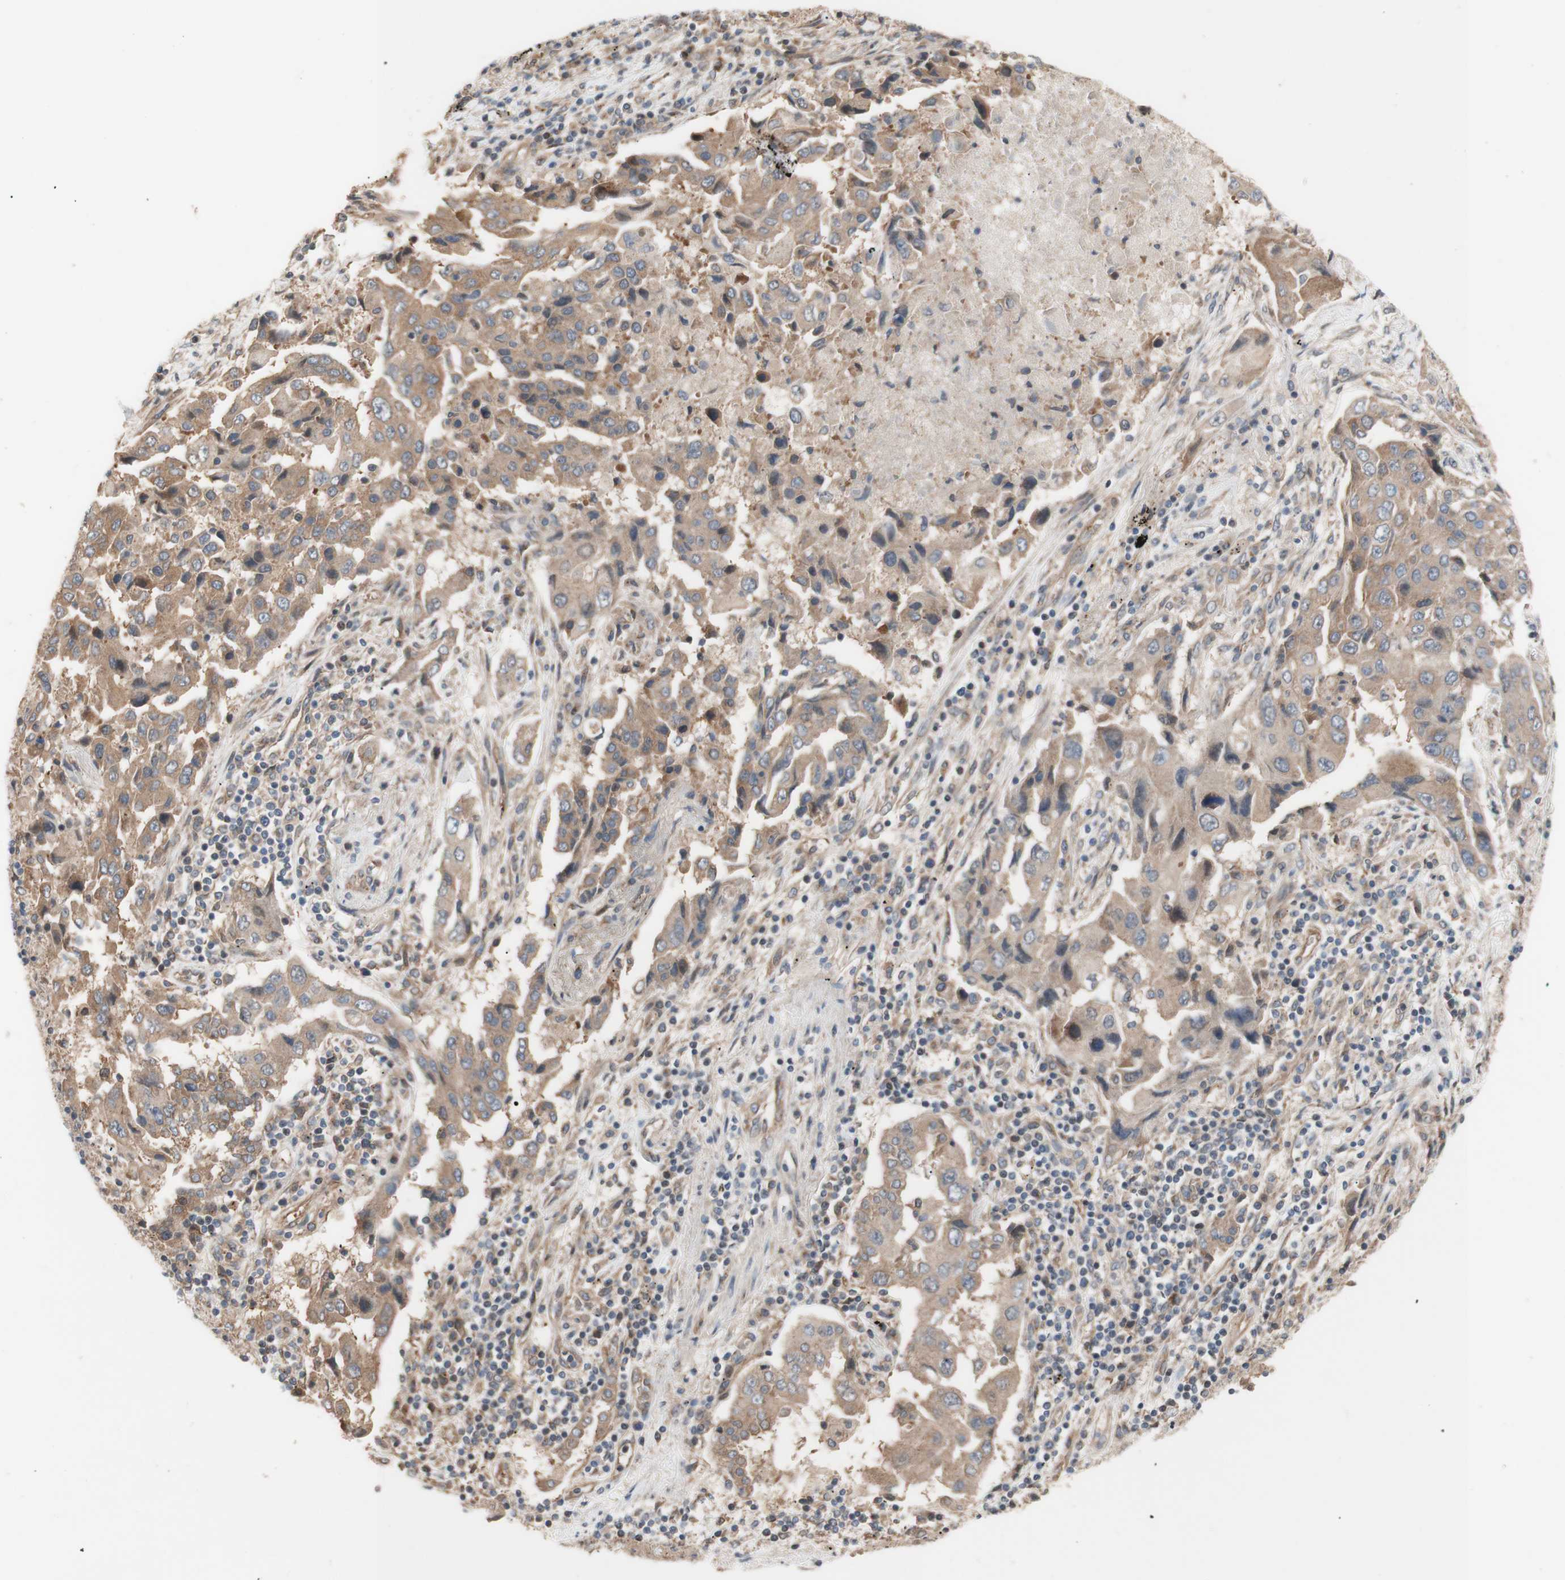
{"staining": {"intensity": "moderate", "quantity": ">75%", "location": "cytoplasmic/membranous"}, "tissue": "lung cancer", "cell_type": "Tumor cells", "image_type": "cancer", "snomed": [{"axis": "morphology", "description": "Adenocarcinoma, NOS"}, {"axis": "topography", "description": "Lung"}], "caption": "Lung cancer (adenocarcinoma) stained with IHC demonstrates moderate cytoplasmic/membranous expression in approximately >75% of tumor cells.", "gene": "DYNLRB1", "patient": {"sex": "female", "age": 65}}